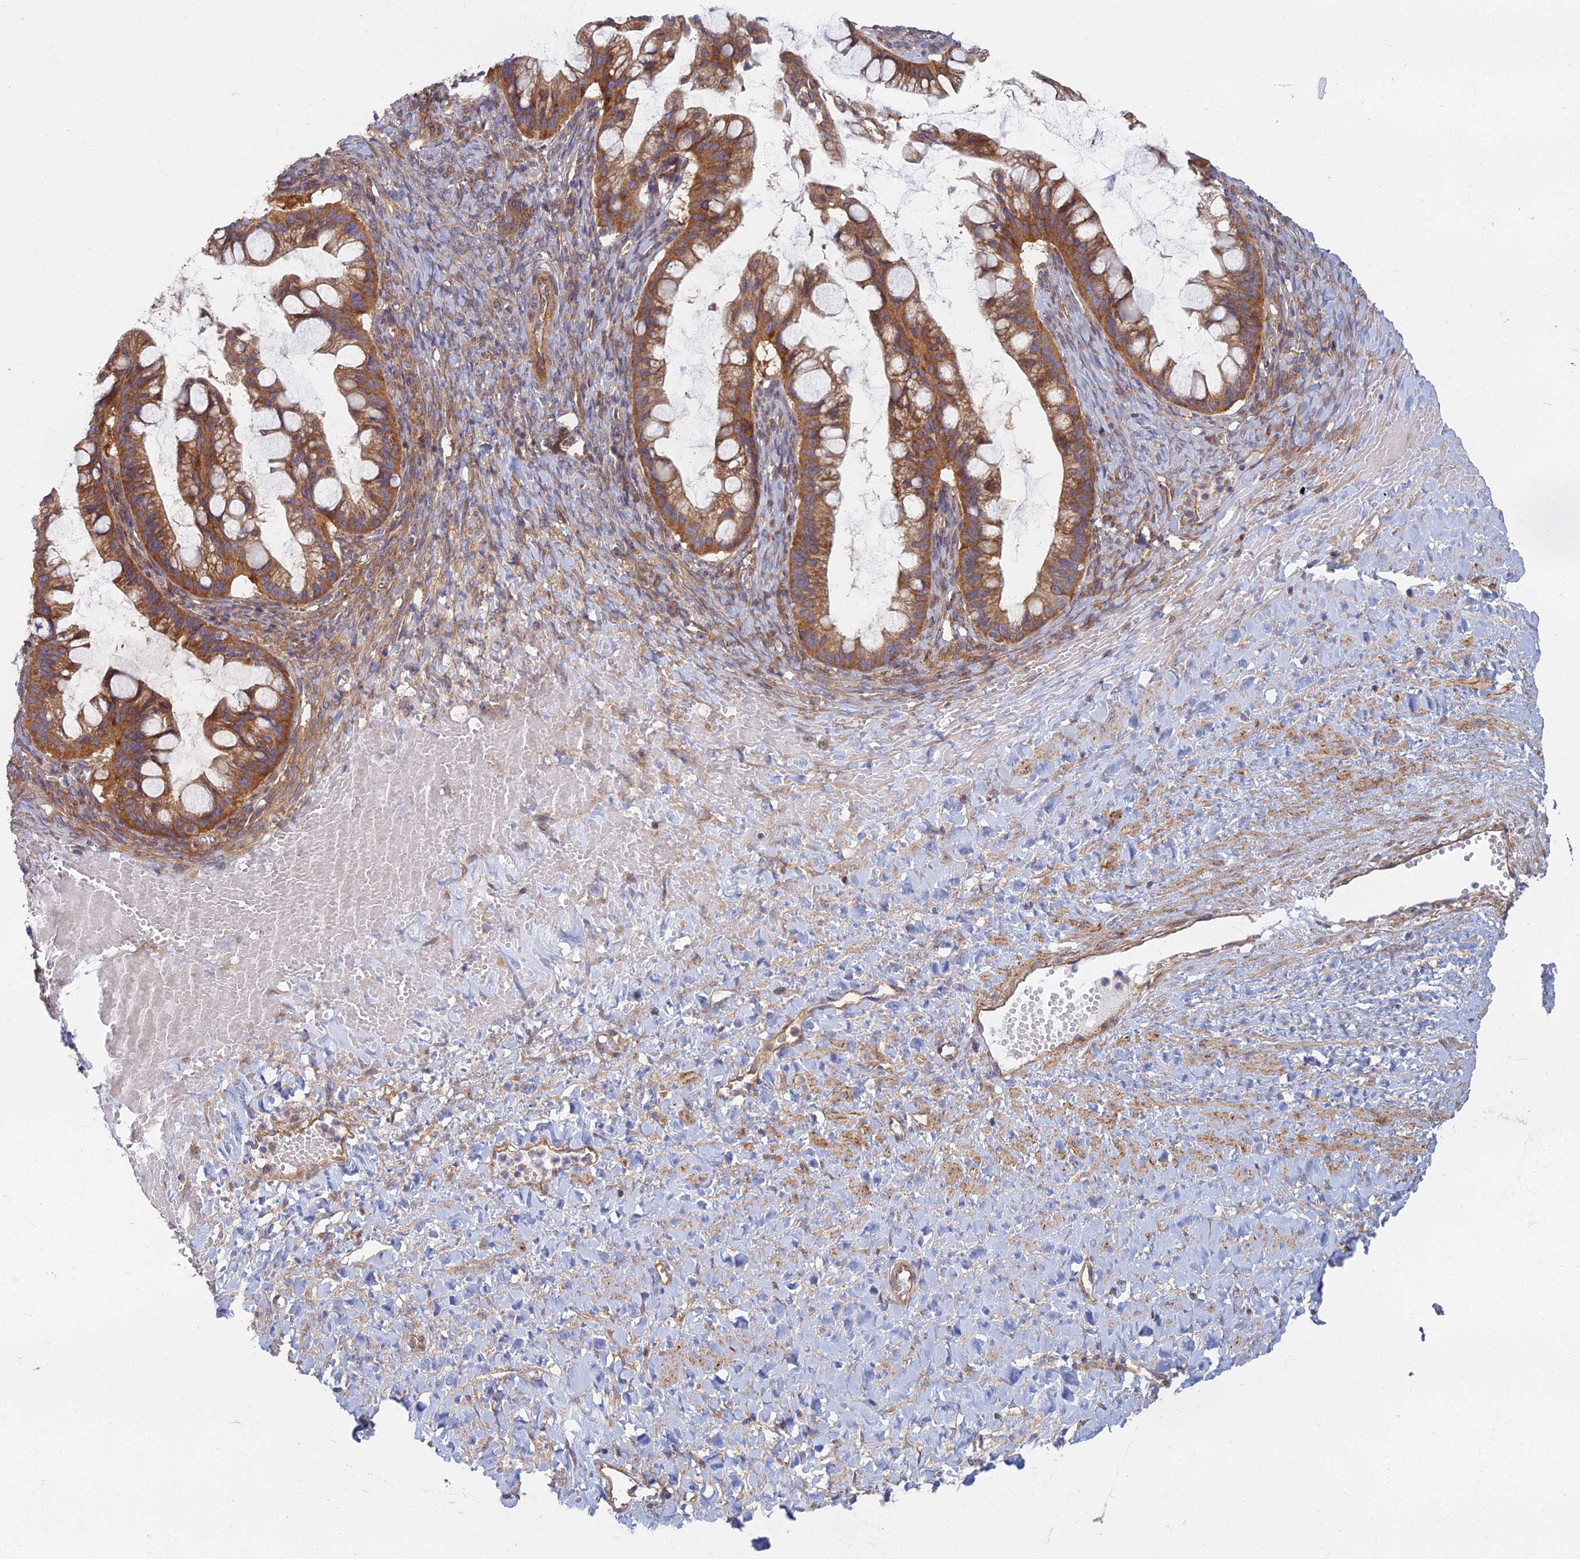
{"staining": {"intensity": "moderate", "quantity": ">75%", "location": "cytoplasmic/membranous"}, "tissue": "ovarian cancer", "cell_type": "Tumor cells", "image_type": "cancer", "snomed": [{"axis": "morphology", "description": "Cystadenocarcinoma, mucinous, NOS"}, {"axis": "topography", "description": "Ovary"}], "caption": "Protein analysis of mucinous cystadenocarcinoma (ovarian) tissue reveals moderate cytoplasmic/membranous expression in approximately >75% of tumor cells.", "gene": "RBSN", "patient": {"sex": "female", "age": 73}}